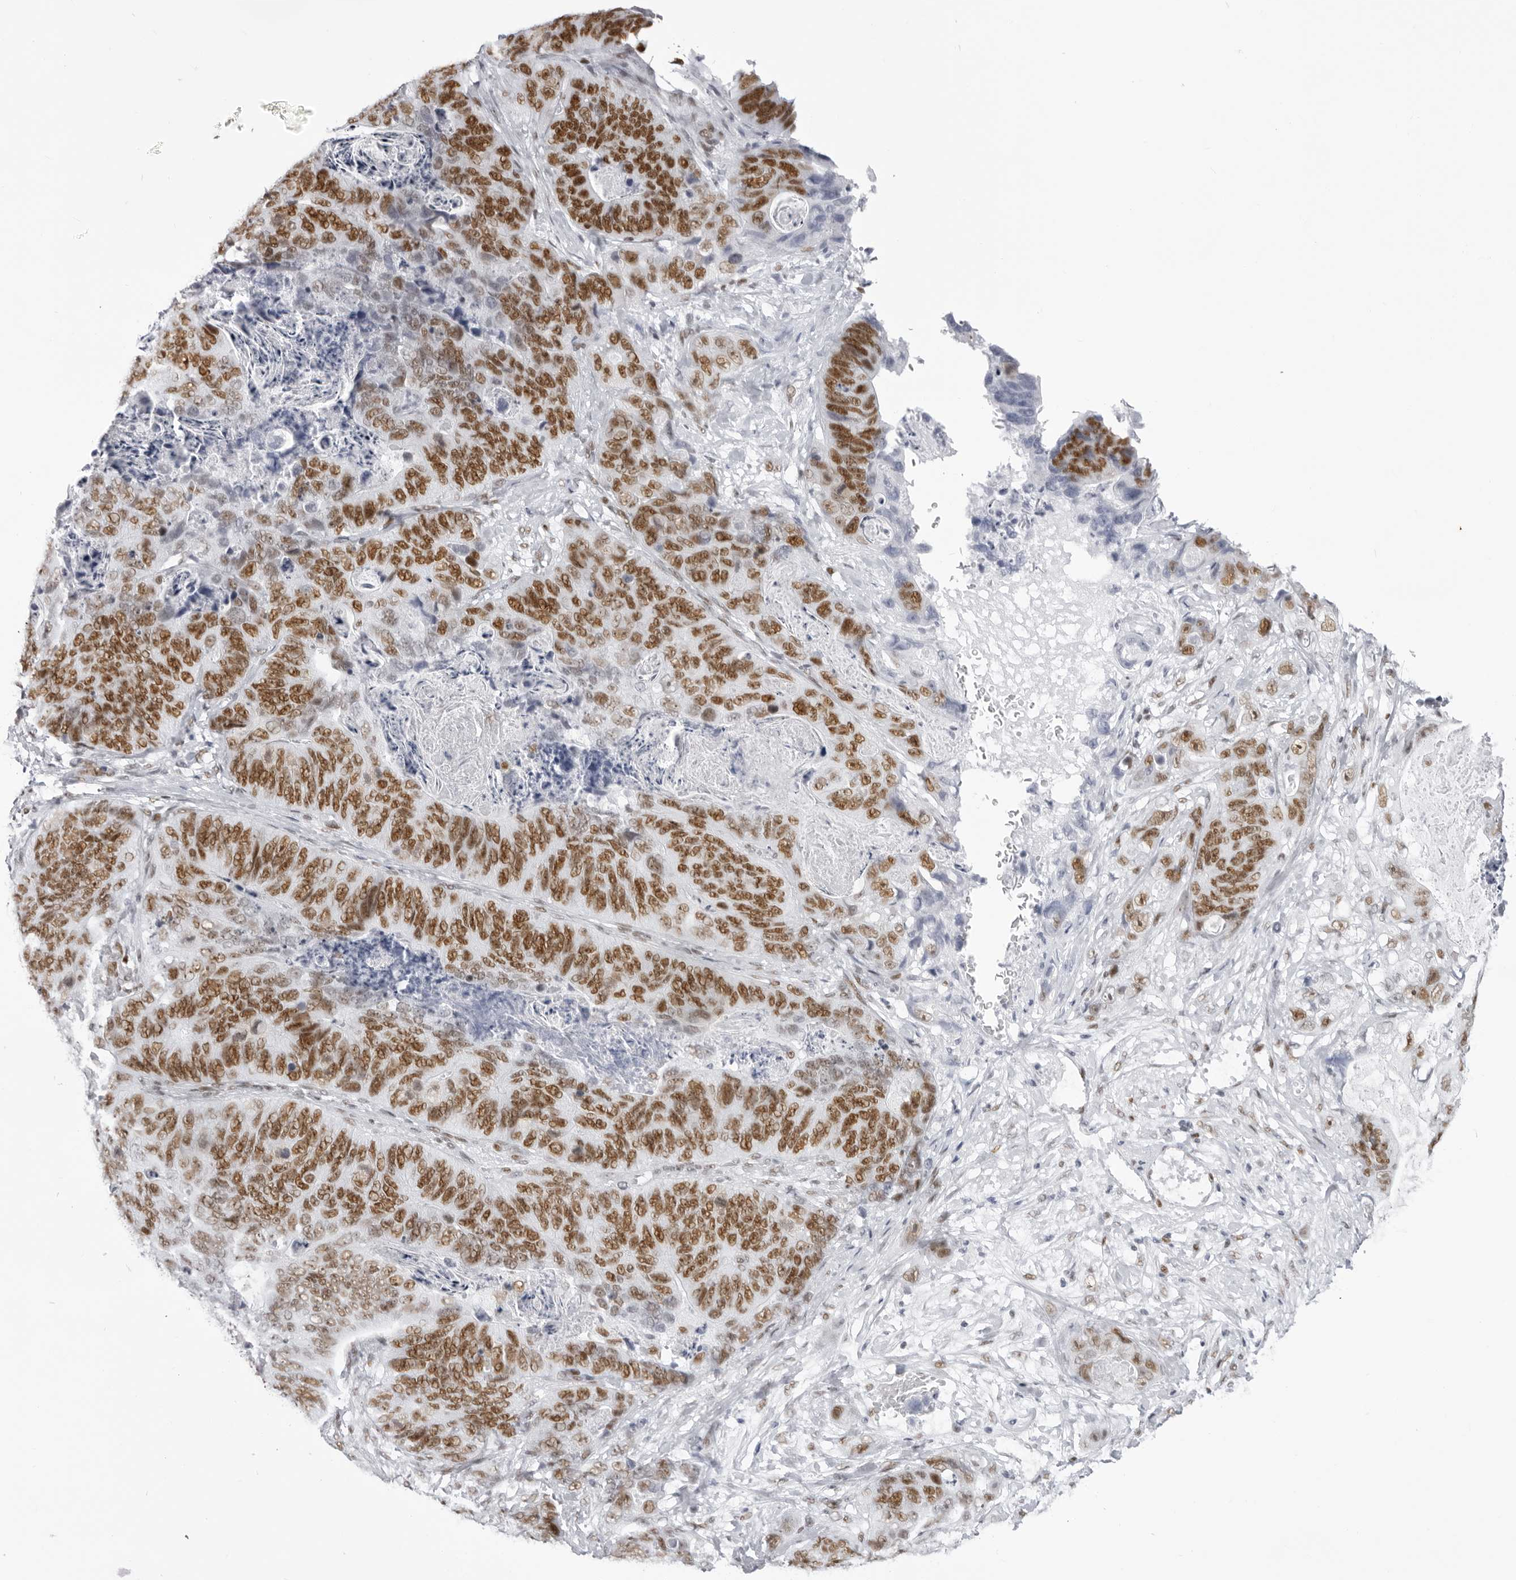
{"staining": {"intensity": "moderate", "quantity": ">75%", "location": "nuclear"}, "tissue": "stomach cancer", "cell_type": "Tumor cells", "image_type": "cancer", "snomed": [{"axis": "morphology", "description": "Normal tissue, NOS"}, {"axis": "morphology", "description": "Adenocarcinoma, NOS"}, {"axis": "topography", "description": "Stomach"}], "caption": "An immunohistochemistry micrograph of tumor tissue is shown. Protein staining in brown highlights moderate nuclear positivity in stomach cancer (adenocarcinoma) within tumor cells. Ihc stains the protein in brown and the nuclei are stained blue.", "gene": "IRF2BP2", "patient": {"sex": "female", "age": 89}}